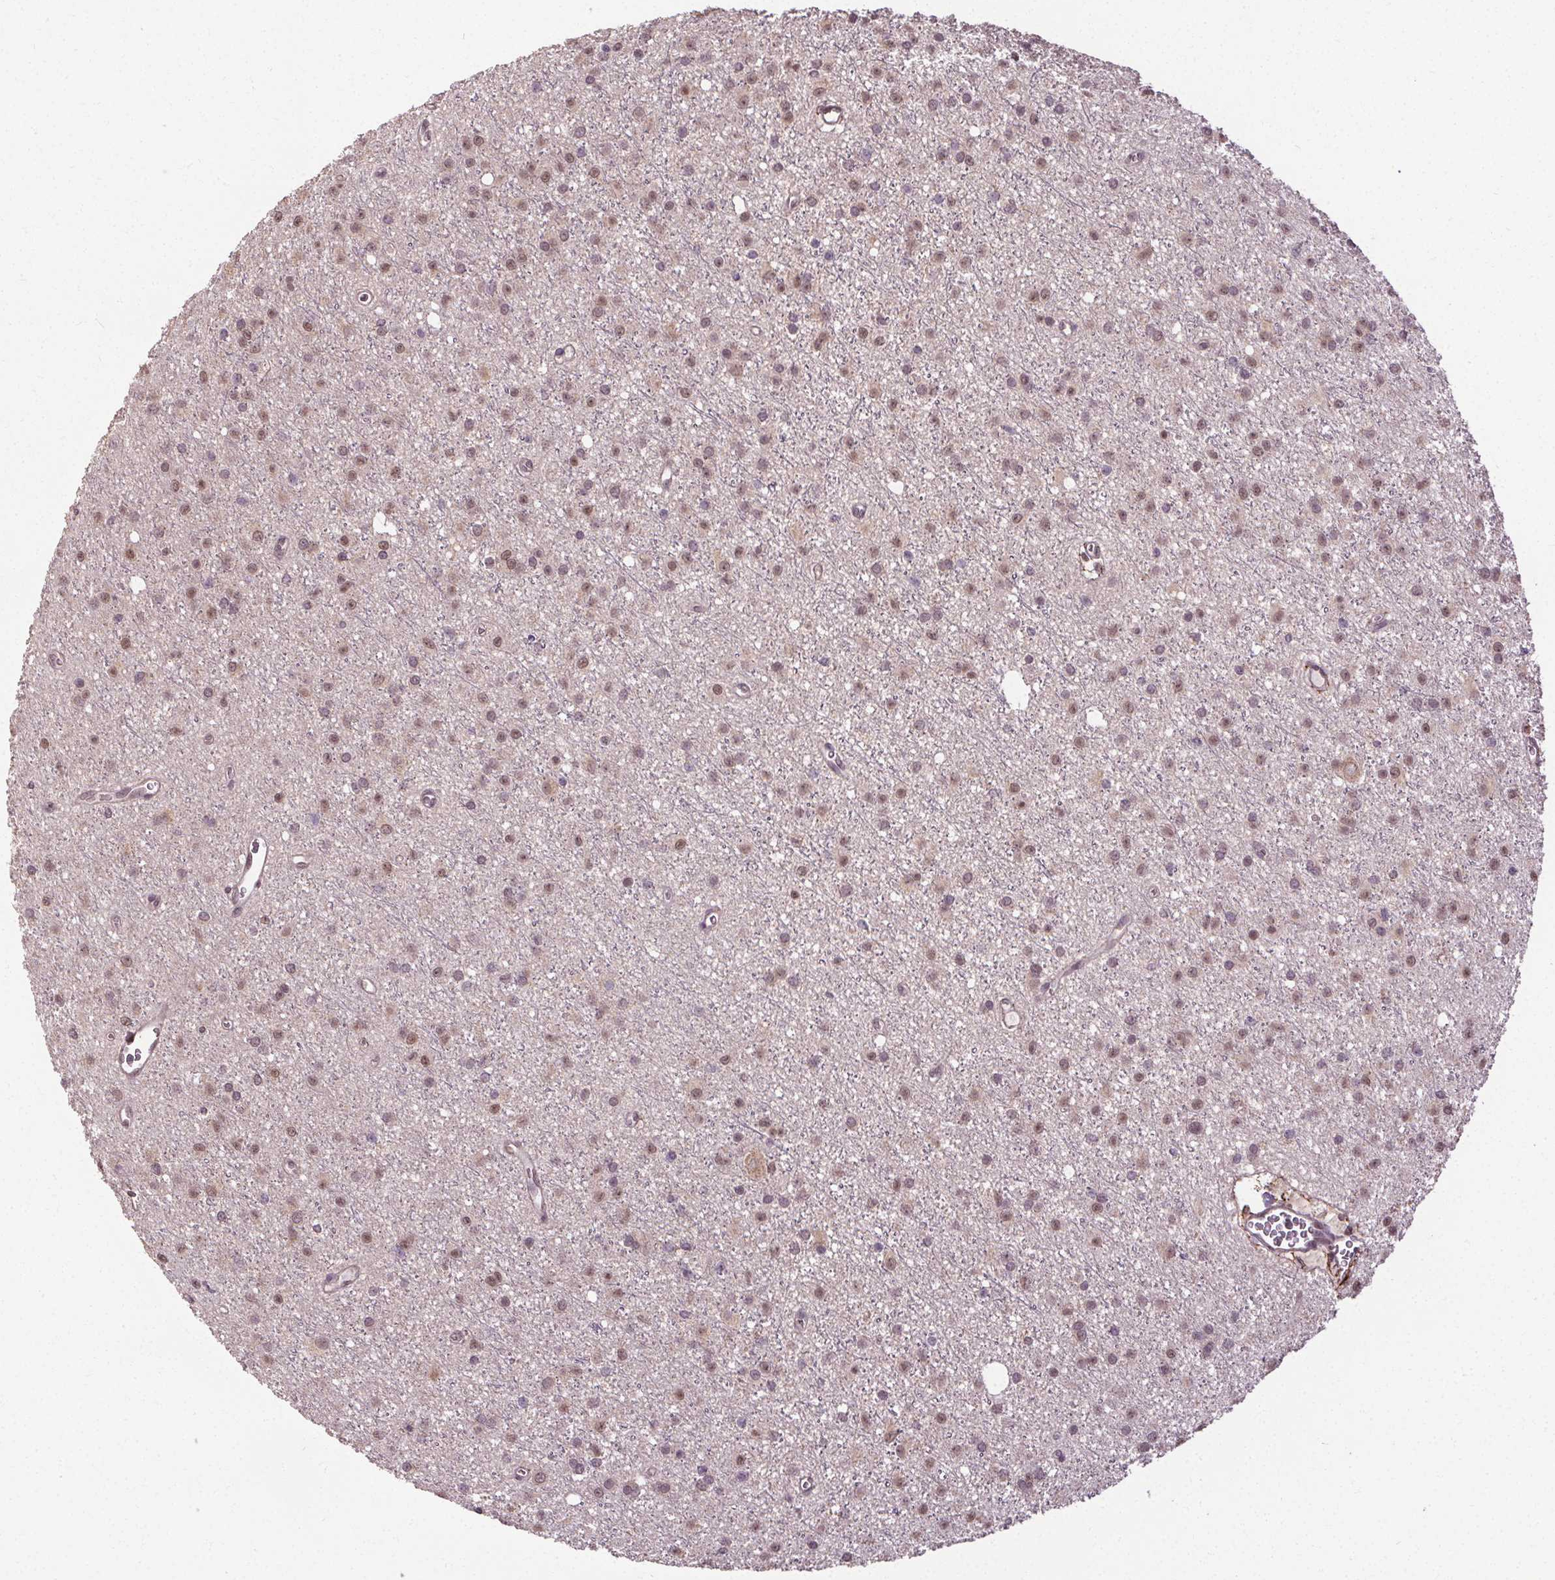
{"staining": {"intensity": "weak", "quantity": ">75%", "location": "nuclear"}, "tissue": "glioma", "cell_type": "Tumor cells", "image_type": "cancer", "snomed": [{"axis": "morphology", "description": "Glioma, malignant, Low grade"}, {"axis": "topography", "description": "Brain"}], "caption": "Tumor cells reveal low levels of weak nuclear expression in approximately >75% of cells in malignant glioma (low-grade).", "gene": "KIAA0232", "patient": {"sex": "male", "age": 27}}